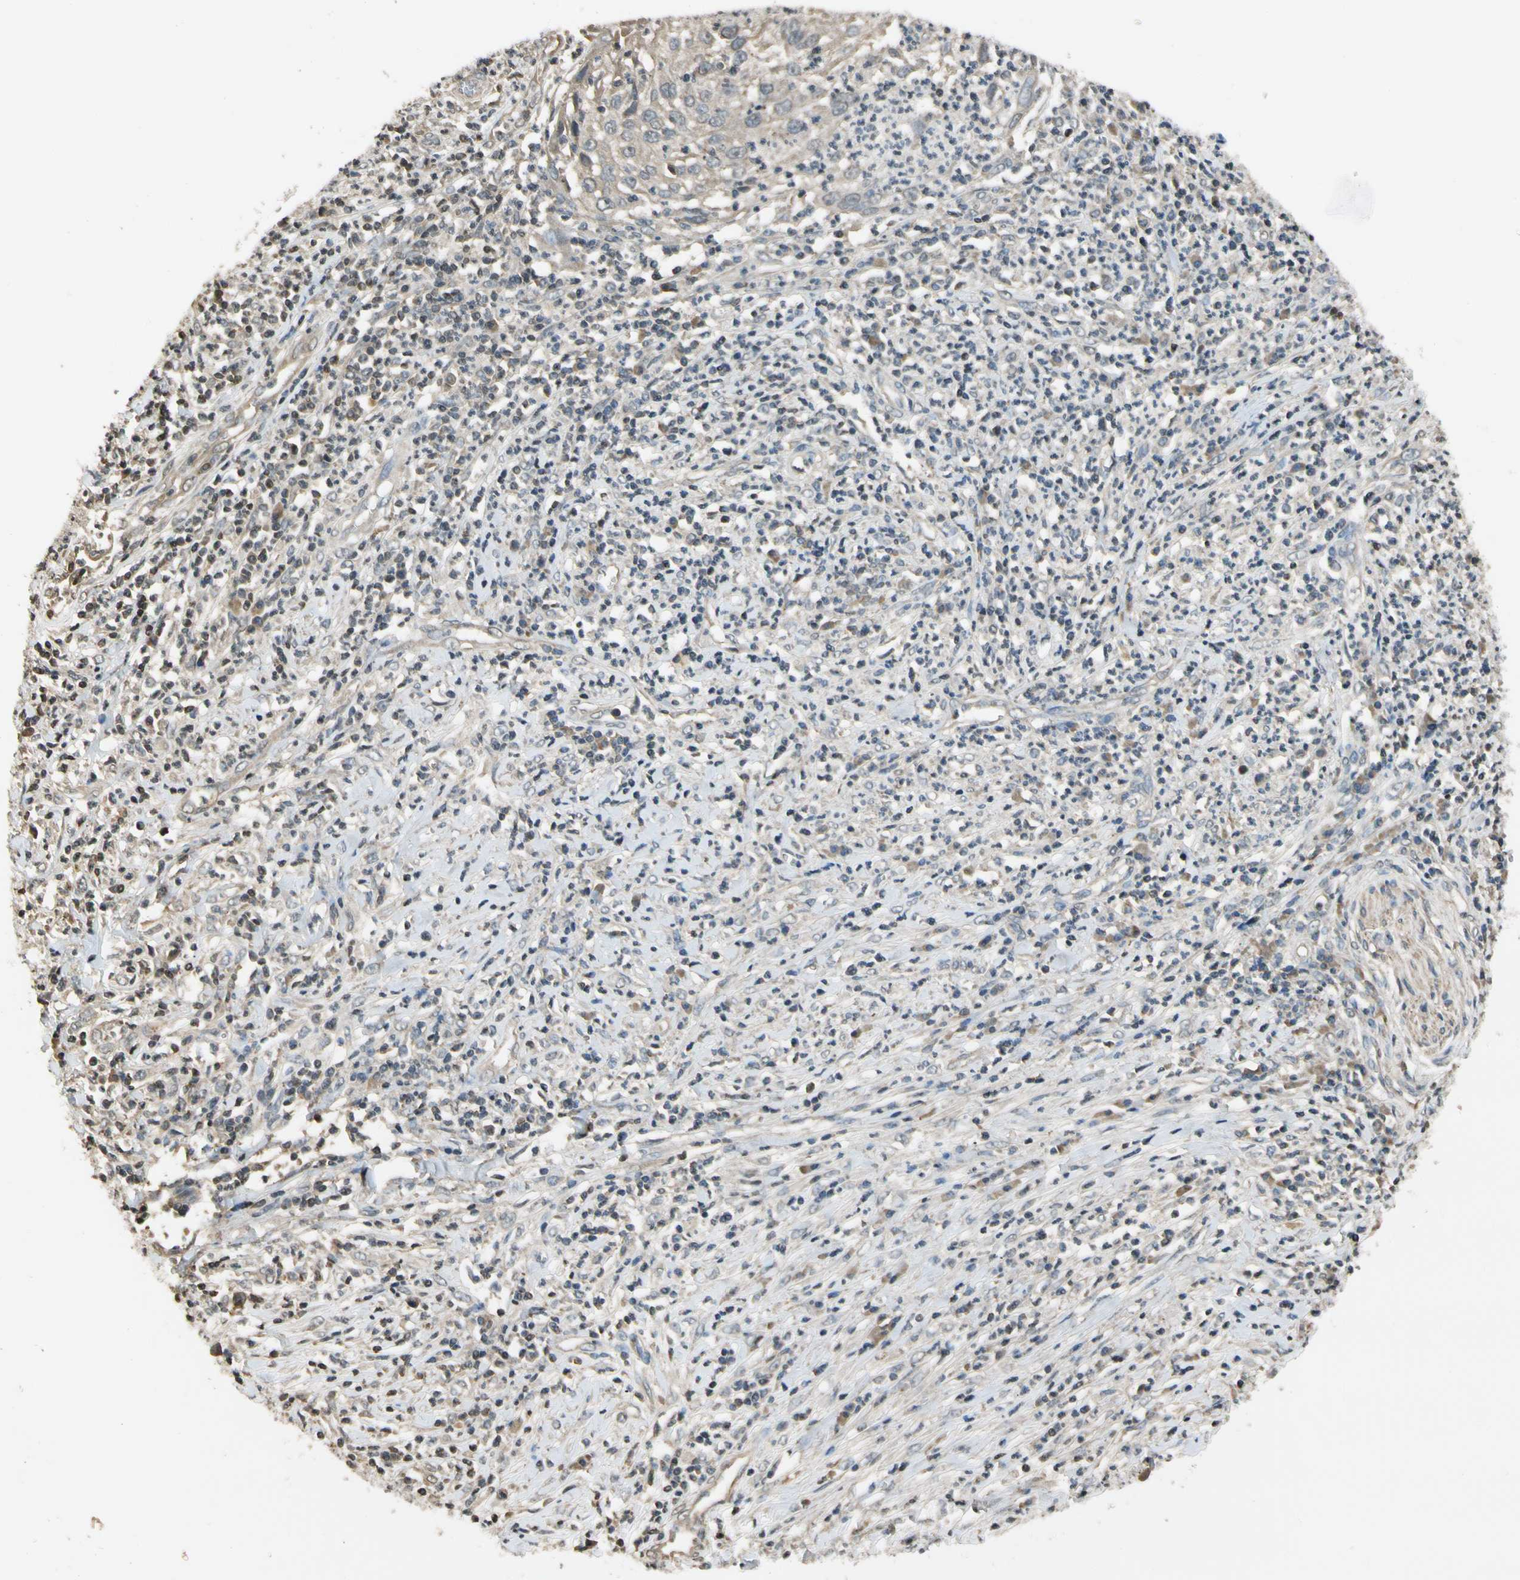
{"staining": {"intensity": "weak", "quantity": ">75%", "location": "cytoplasmic/membranous"}, "tissue": "cervical cancer", "cell_type": "Tumor cells", "image_type": "cancer", "snomed": [{"axis": "morphology", "description": "Squamous cell carcinoma, NOS"}, {"axis": "topography", "description": "Cervix"}], "caption": "Tumor cells demonstrate low levels of weak cytoplasmic/membranous expression in approximately >75% of cells in human cervical squamous cell carcinoma.", "gene": "SOD1", "patient": {"sex": "female", "age": 32}}